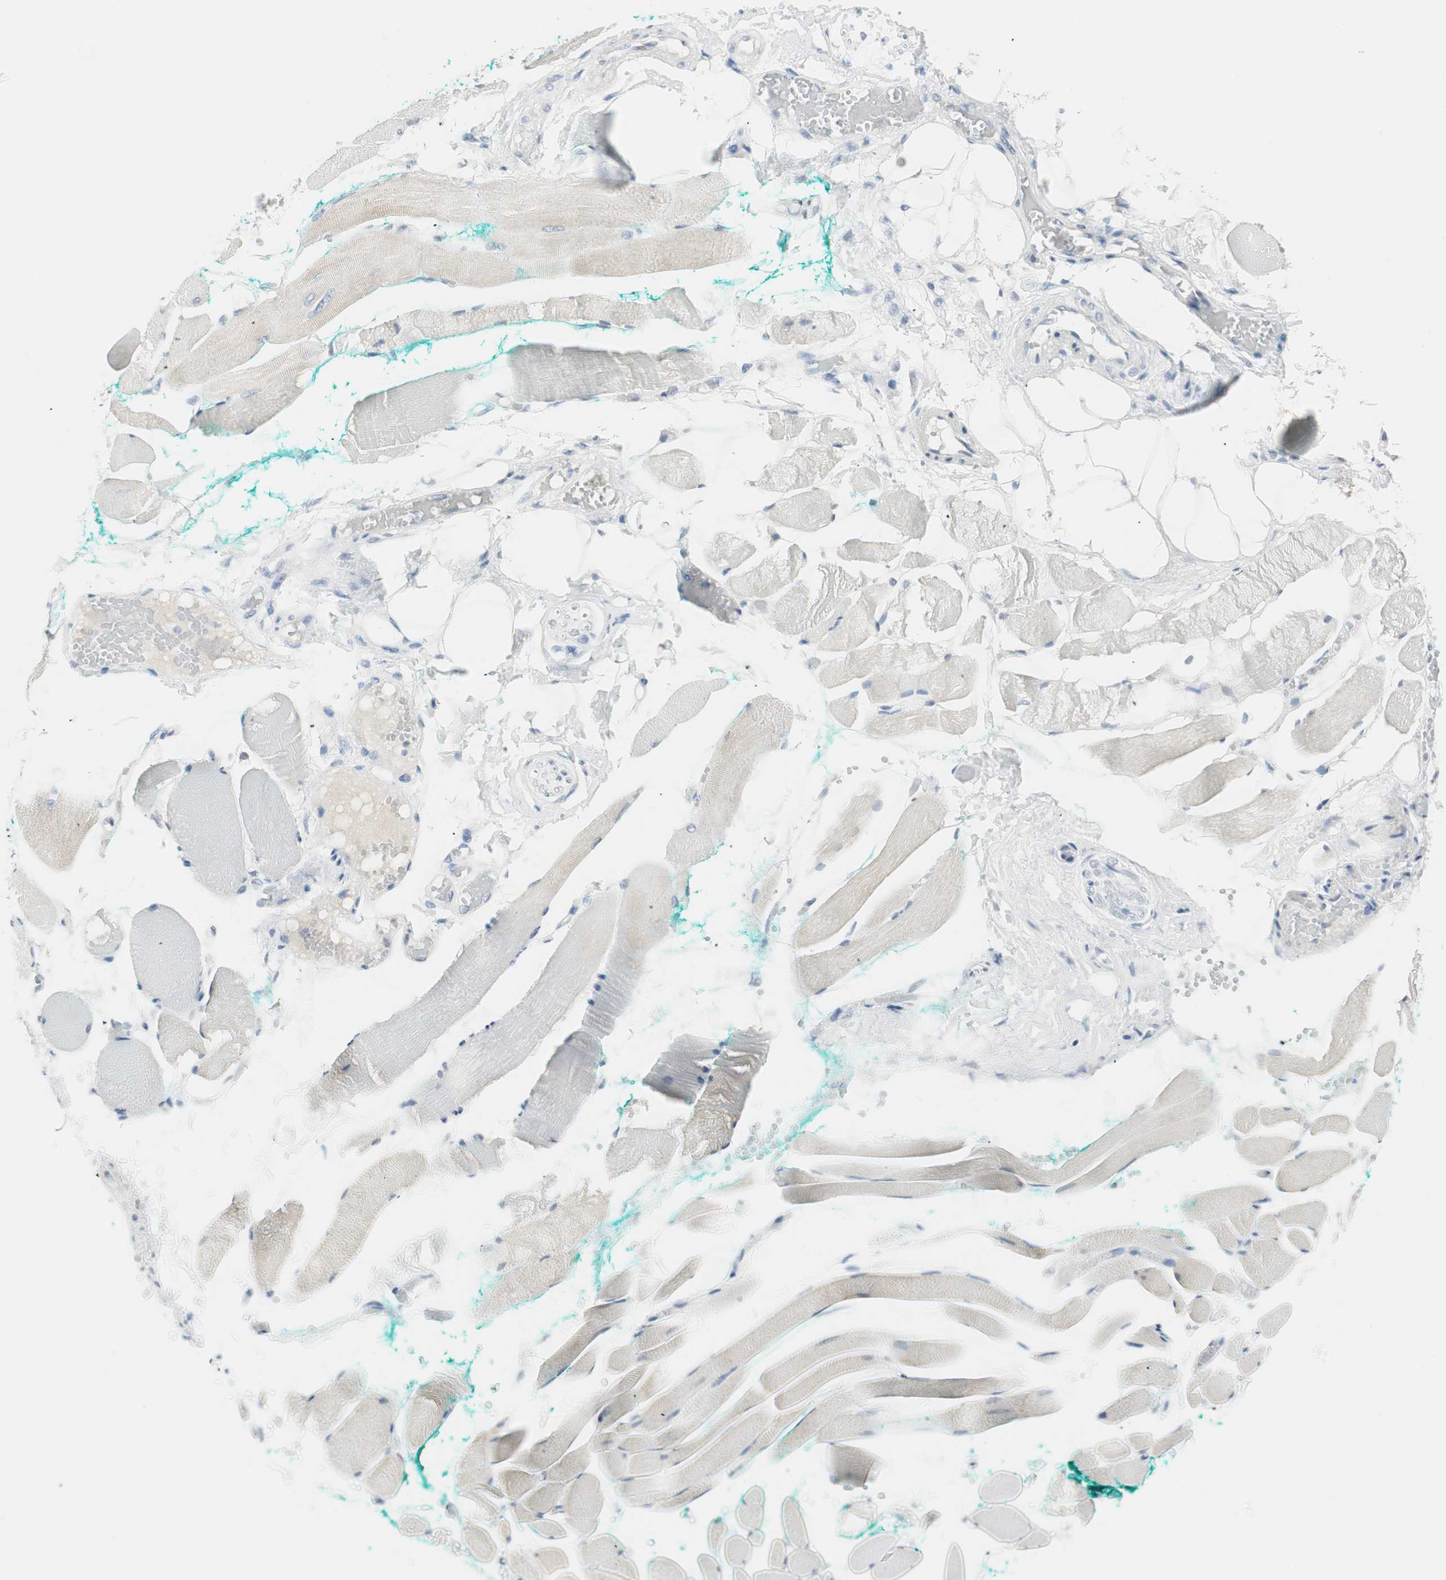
{"staining": {"intensity": "negative", "quantity": "none", "location": "none"}, "tissue": "skeletal muscle", "cell_type": "Myocytes", "image_type": "normal", "snomed": [{"axis": "morphology", "description": "Normal tissue, NOS"}, {"axis": "topography", "description": "Skeletal muscle"}, {"axis": "topography", "description": "Peripheral nerve tissue"}], "caption": "Immunohistochemistry micrograph of normal skeletal muscle stained for a protein (brown), which demonstrates no expression in myocytes.", "gene": "MLLT10", "patient": {"sex": "female", "age": 84}}